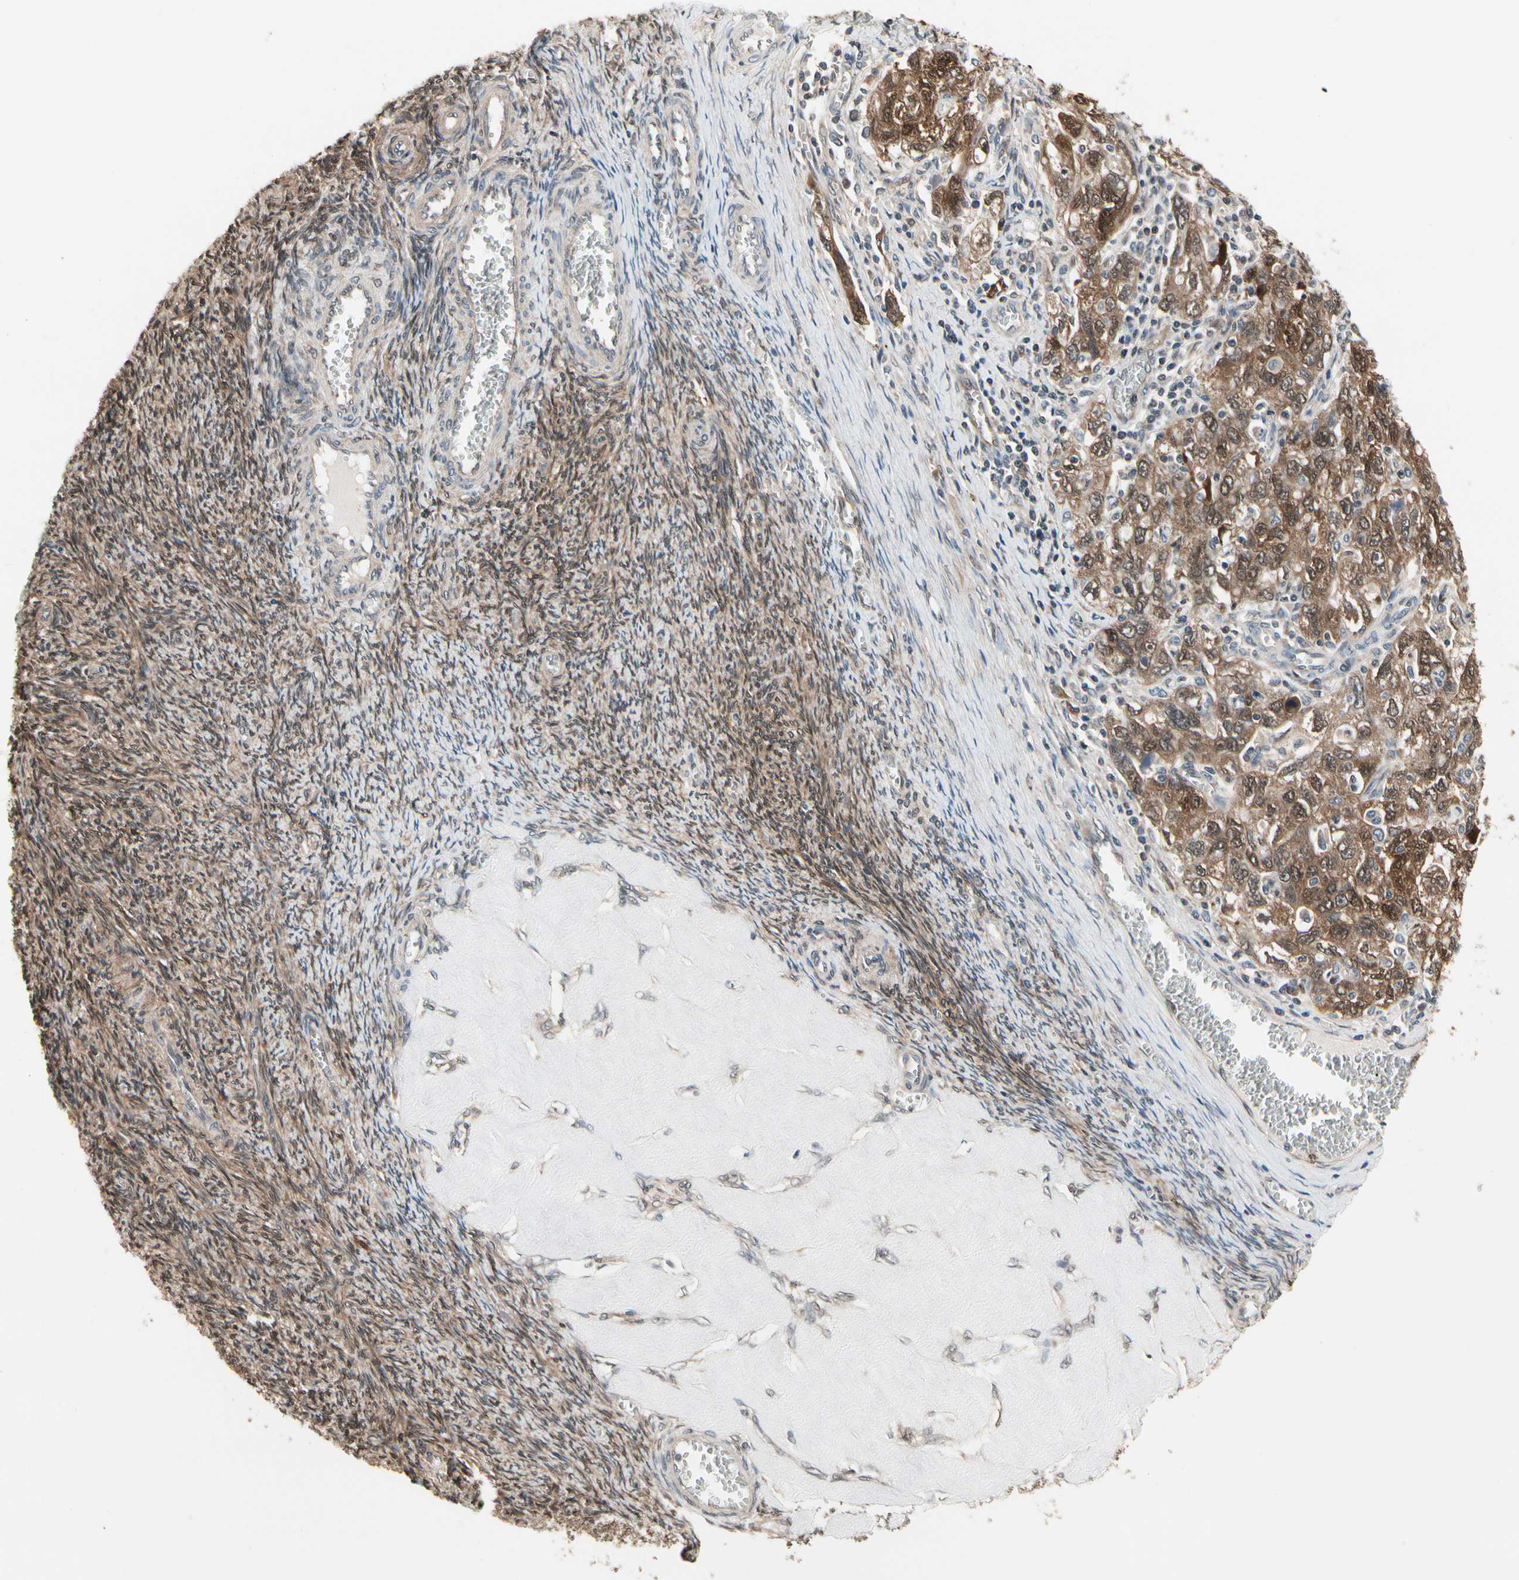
{"staining": {"intensity": "moderate", "quantity": ">75%", "location": "cytoplasmic/membranous,nuclear"}, "tissue": "ovarian cancer", "cell_type": "Tumor cells", "image_type": "cancer", "snomed": [{"axis": "morphology", "description": "Carcinoma, NOS"}, {"axis": "morphology", "description": "Cystadenocarcinoma, serous, NOS"}, {"axis": "topography", "description": "Ovary"}], "caption": "Moderate cytoplasmic/membranous and nuclear positivity for a protein is appreciated in approximately >75% of tumor cells of ovarian cancer (carcinoma) using IHC.", "gene": "PRDX6", "patient": {"sex": "female", "age": 69}}